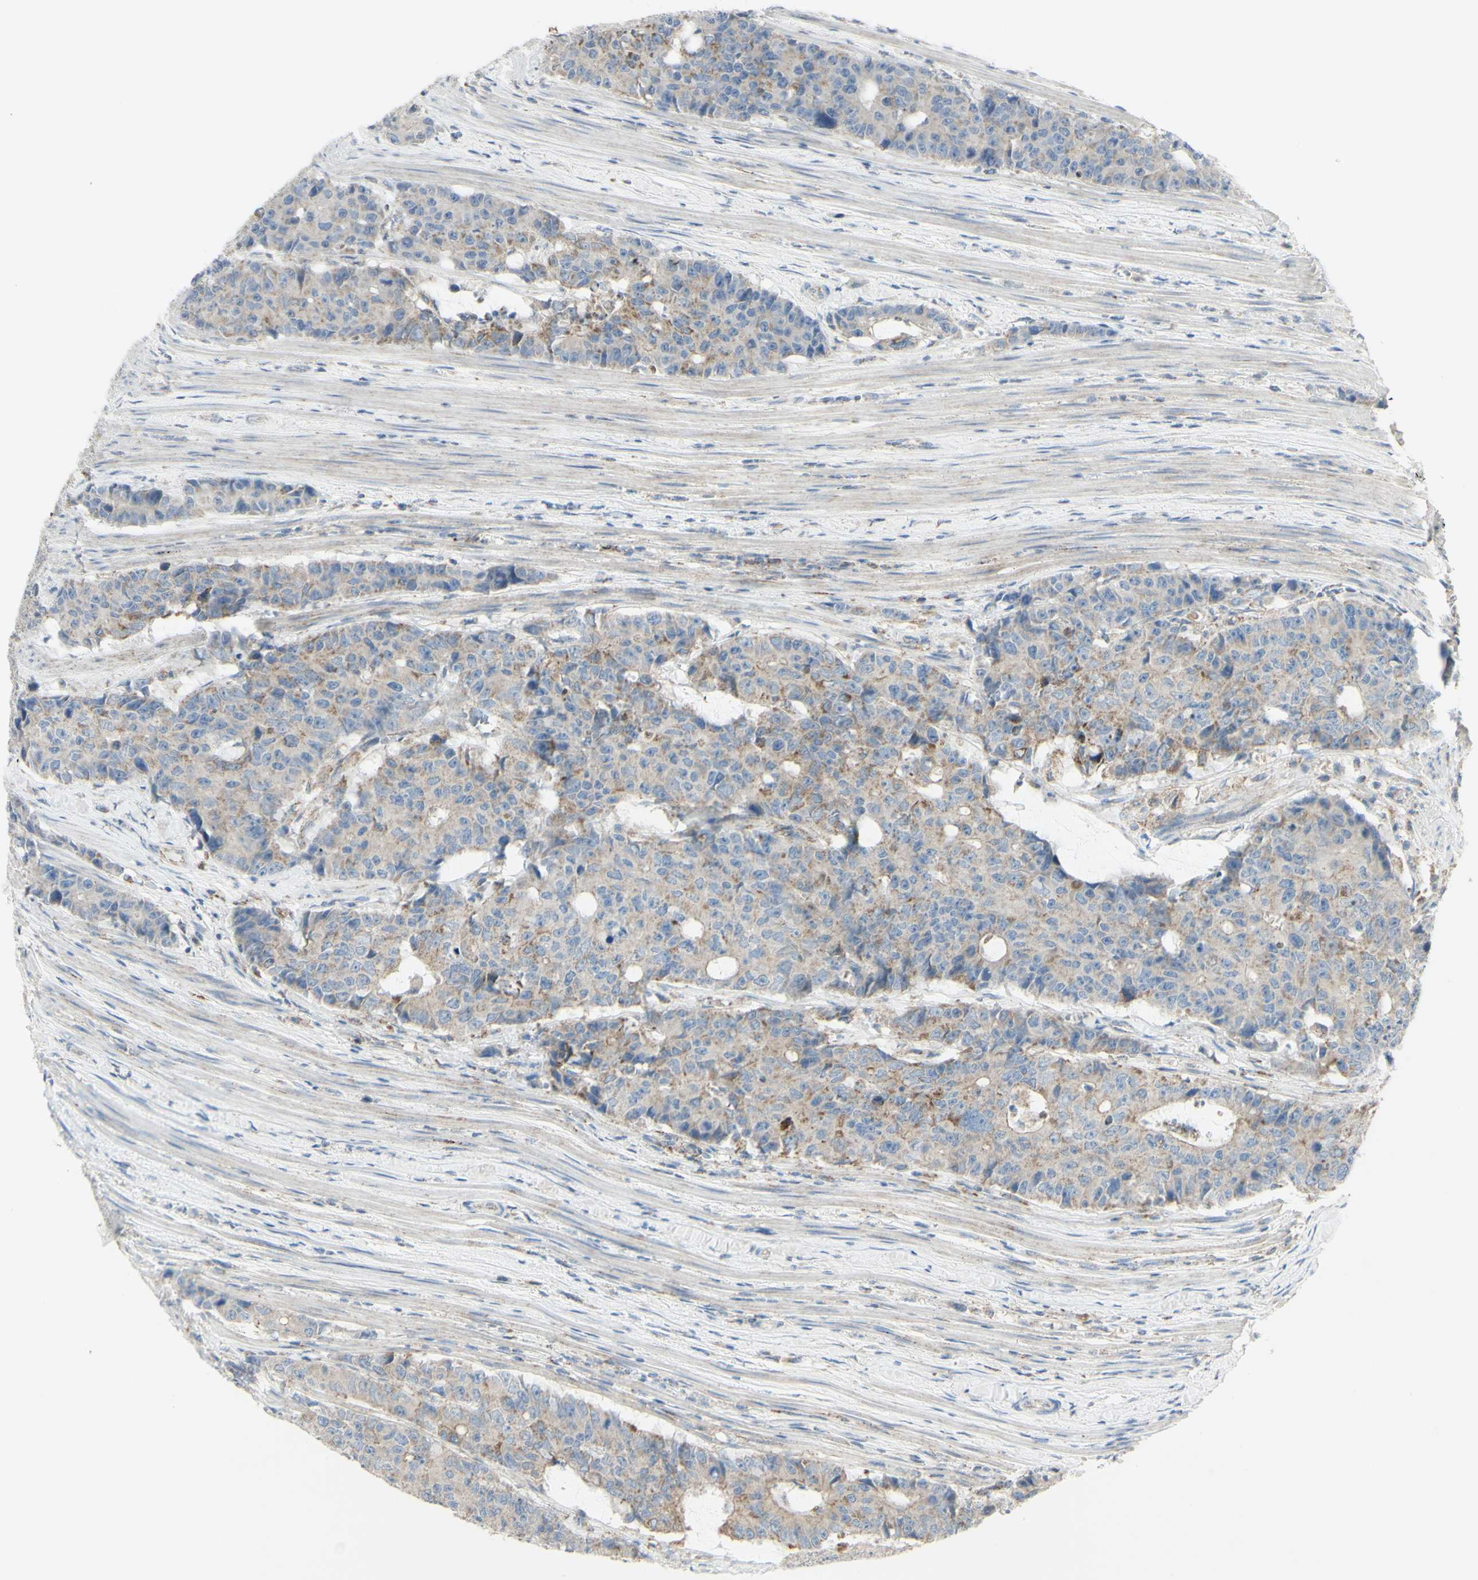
{"staining": {"intensity": "weak", "quantity": "<25%", "location": "cytoplasmic/membranous"}, "tissue": "colorectal cancer", "cell_type": "Tumor cells", "image_type": "cancer", "snomed": [{"axis": "morphology", "description": "Adenocarcinoma, NOS"}, {"axis": "topography", "description": "Colon"}], "caption": "IHC image of human adenocarcinoma (colorectal) stained for a protein (brown), which demonstrates no staining in tumor cells.", "gene": "CNTNAP1", "patient": {"sex": "female", "age": 86}}